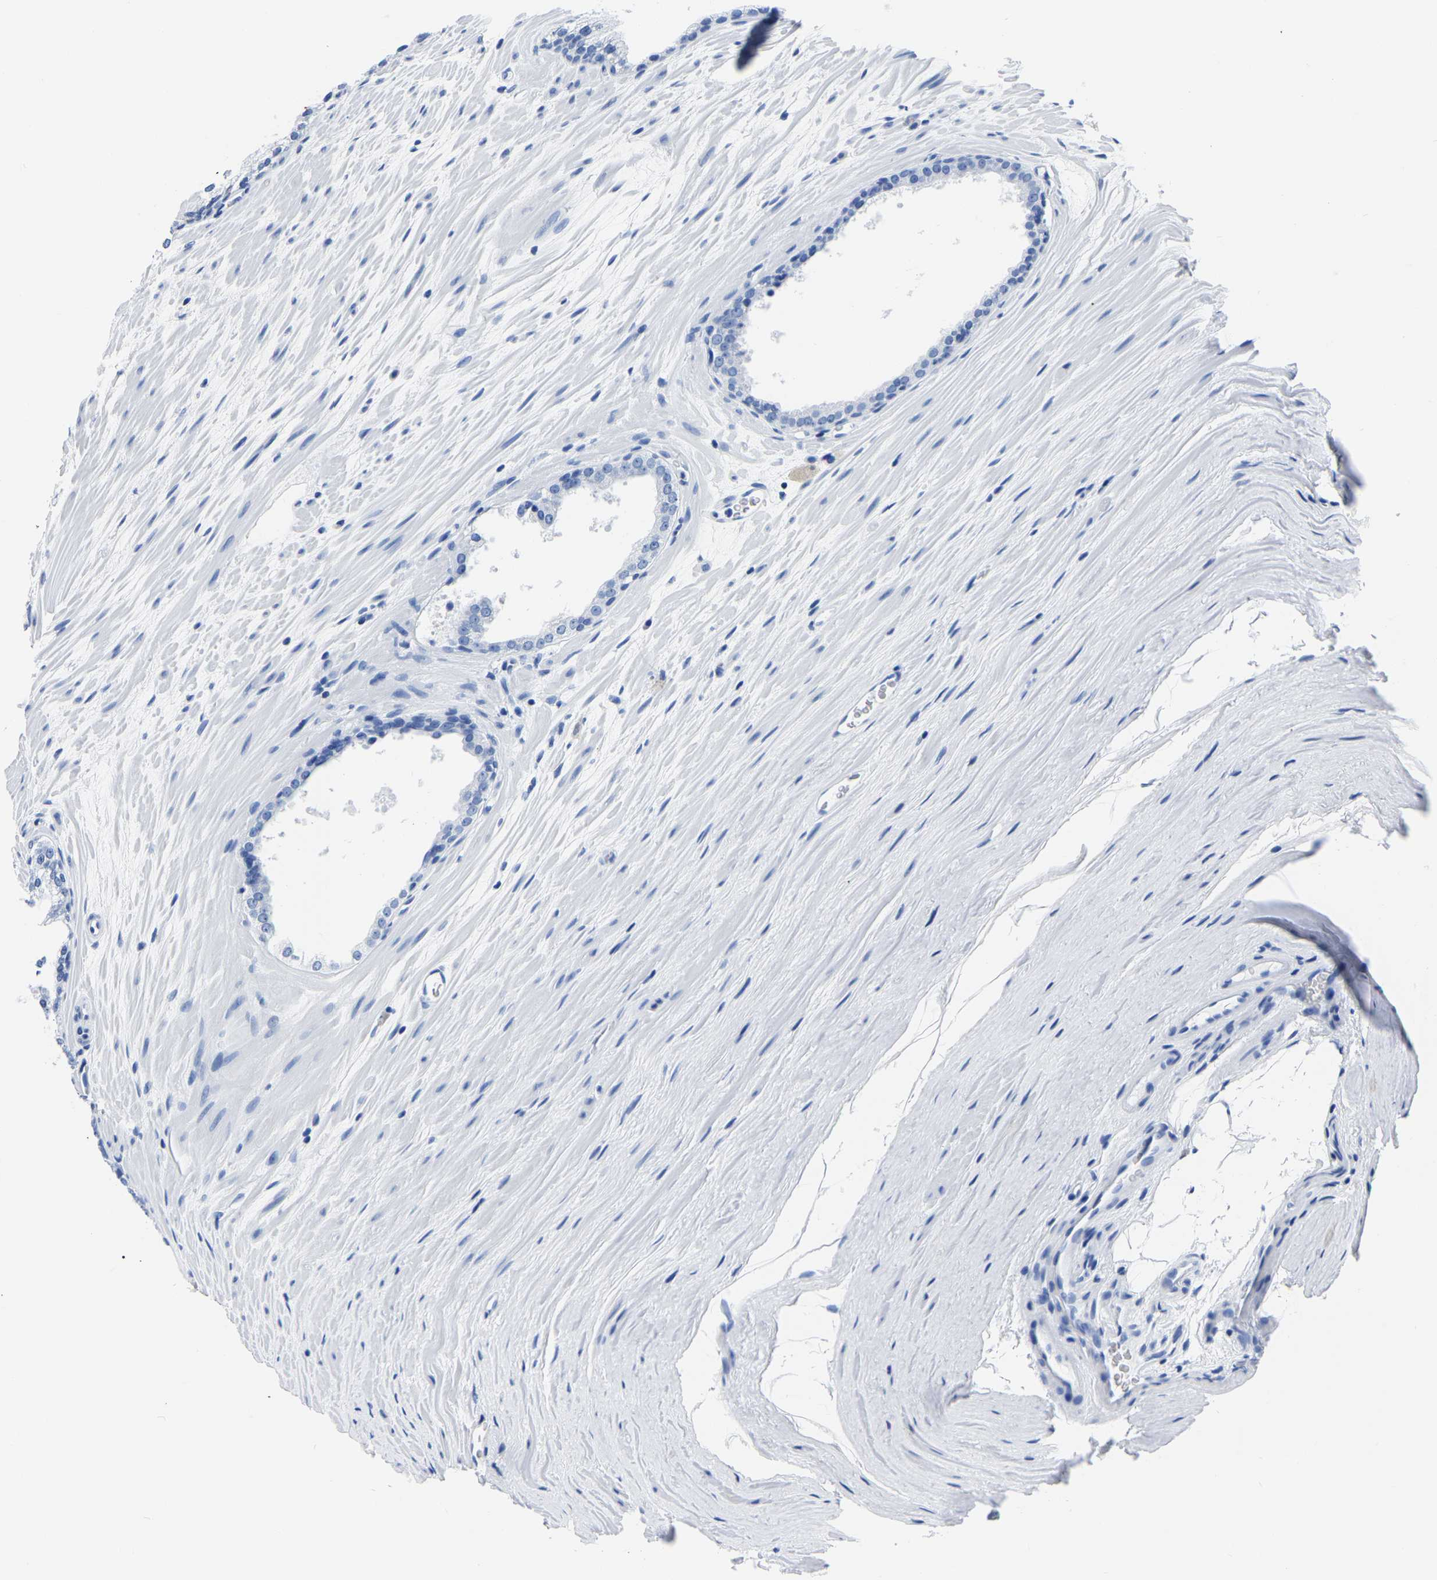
{"staining": {"intensity": "negative", "quantity": "none", "location": "none"}, "tissue": "prostate cancer", "cell_type": "Tumor cells", "image_type": "cancer", "snomed": [{"axis": "morphology", "description": "Adenocarcinoma, Low grade"}, {"axis": "topography", "description": "Prostate"}], "caption": "Immunohistochemical staining of prostate adenocarcinoma (low-grade) reveals no significant expression in tumor cells.", "gene": "IMPG2", "patient": {"sex": "male", "age": 70}}